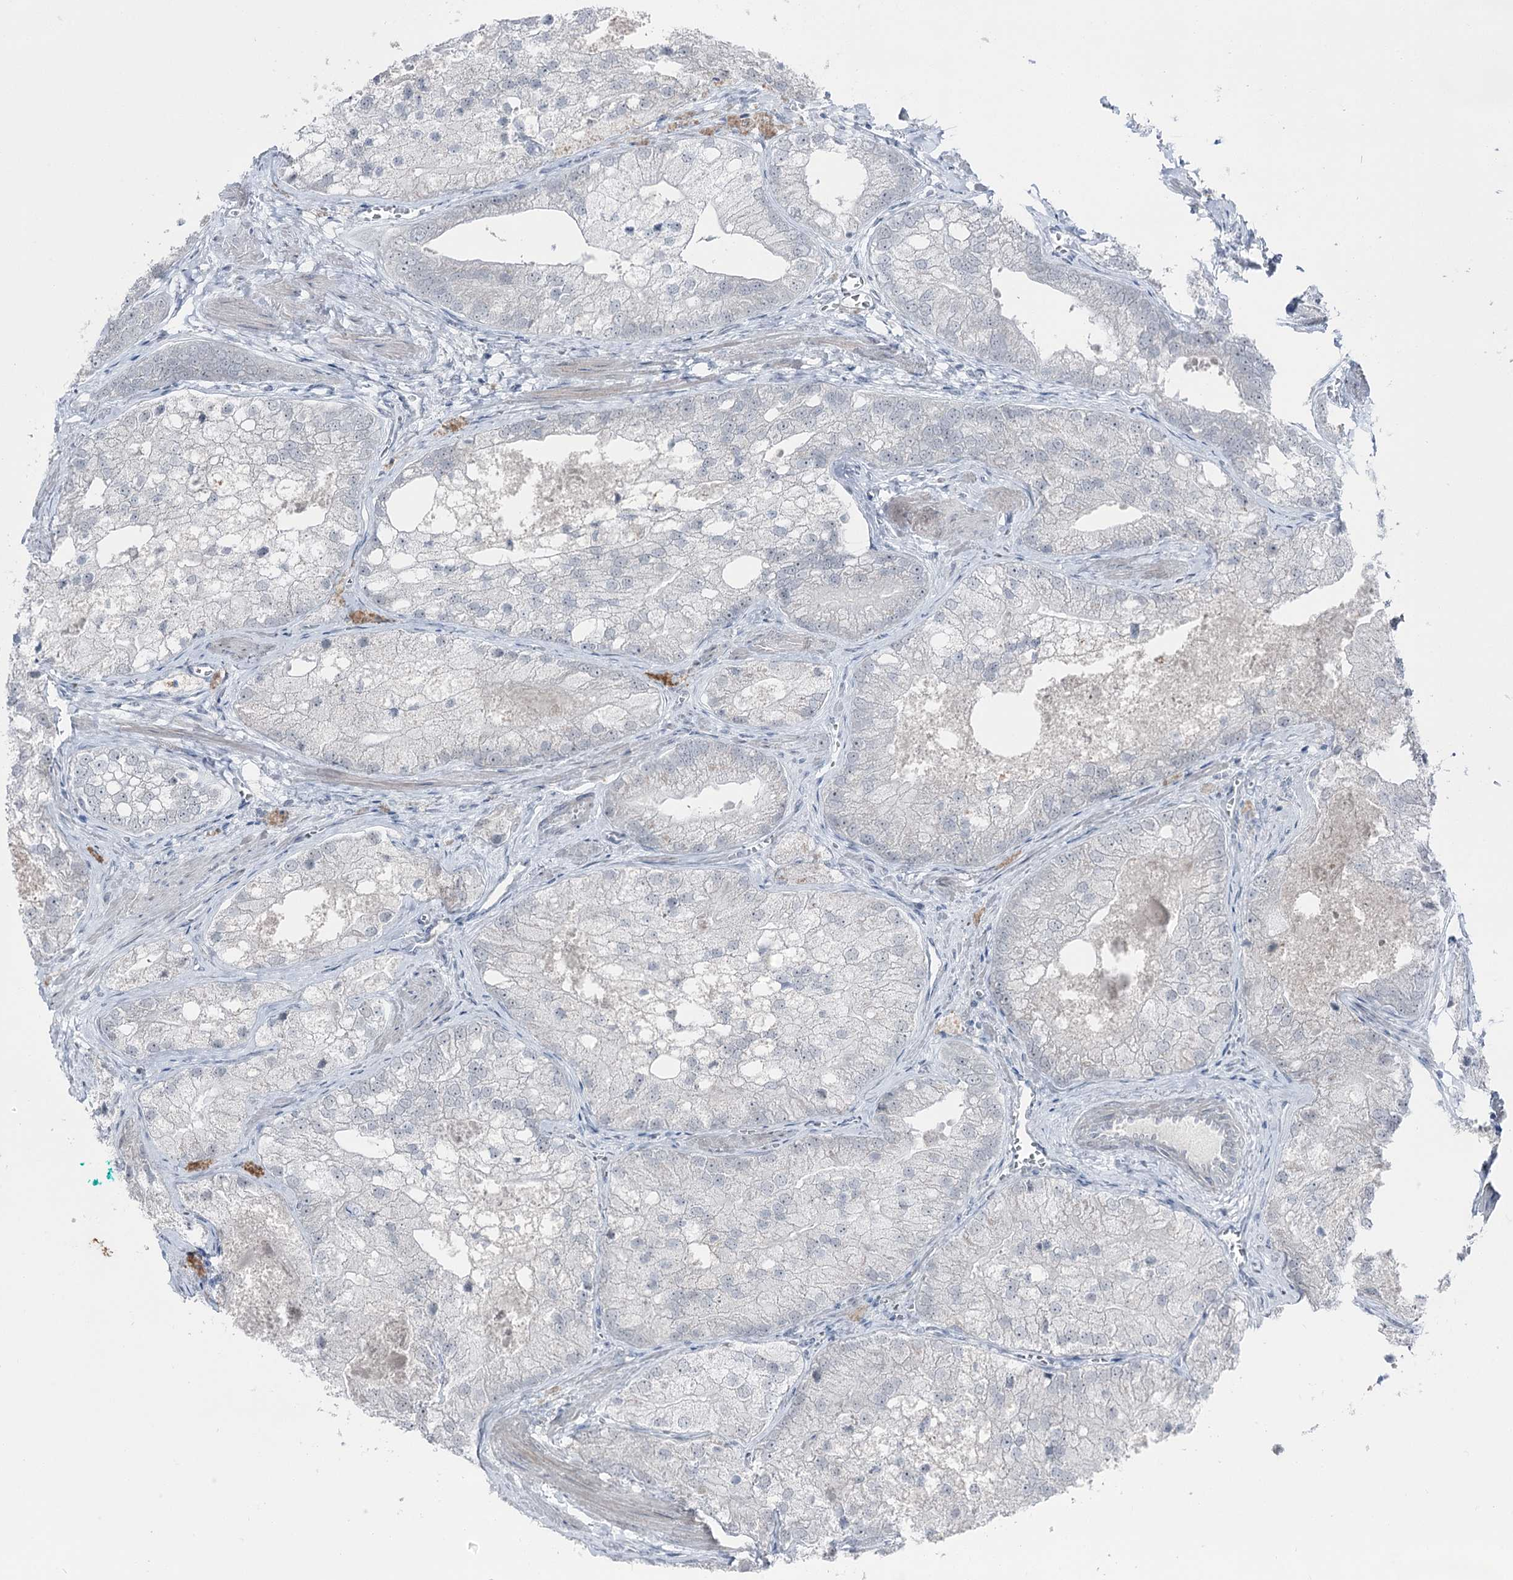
{"staining": {"intensity": "negative", "quantity": "none", "location": "none"}, "tissue": "prostate cancer", "cell_type": "Tumor cells", "image_type": "cancer", "snomed": [{"axis": "morphology", "description": "Adenocarcinoma, Low grade"}, {"axis": "topography", "description": "Prostate"}], "caption": "Human prostate adenocarcinoma (low-grade) stained for a protein using immunohistochemistry (IHC) displays no staining in tumor cells.", "gene": "STEEP1", "patient": {"sex": "male", "age": 69}}